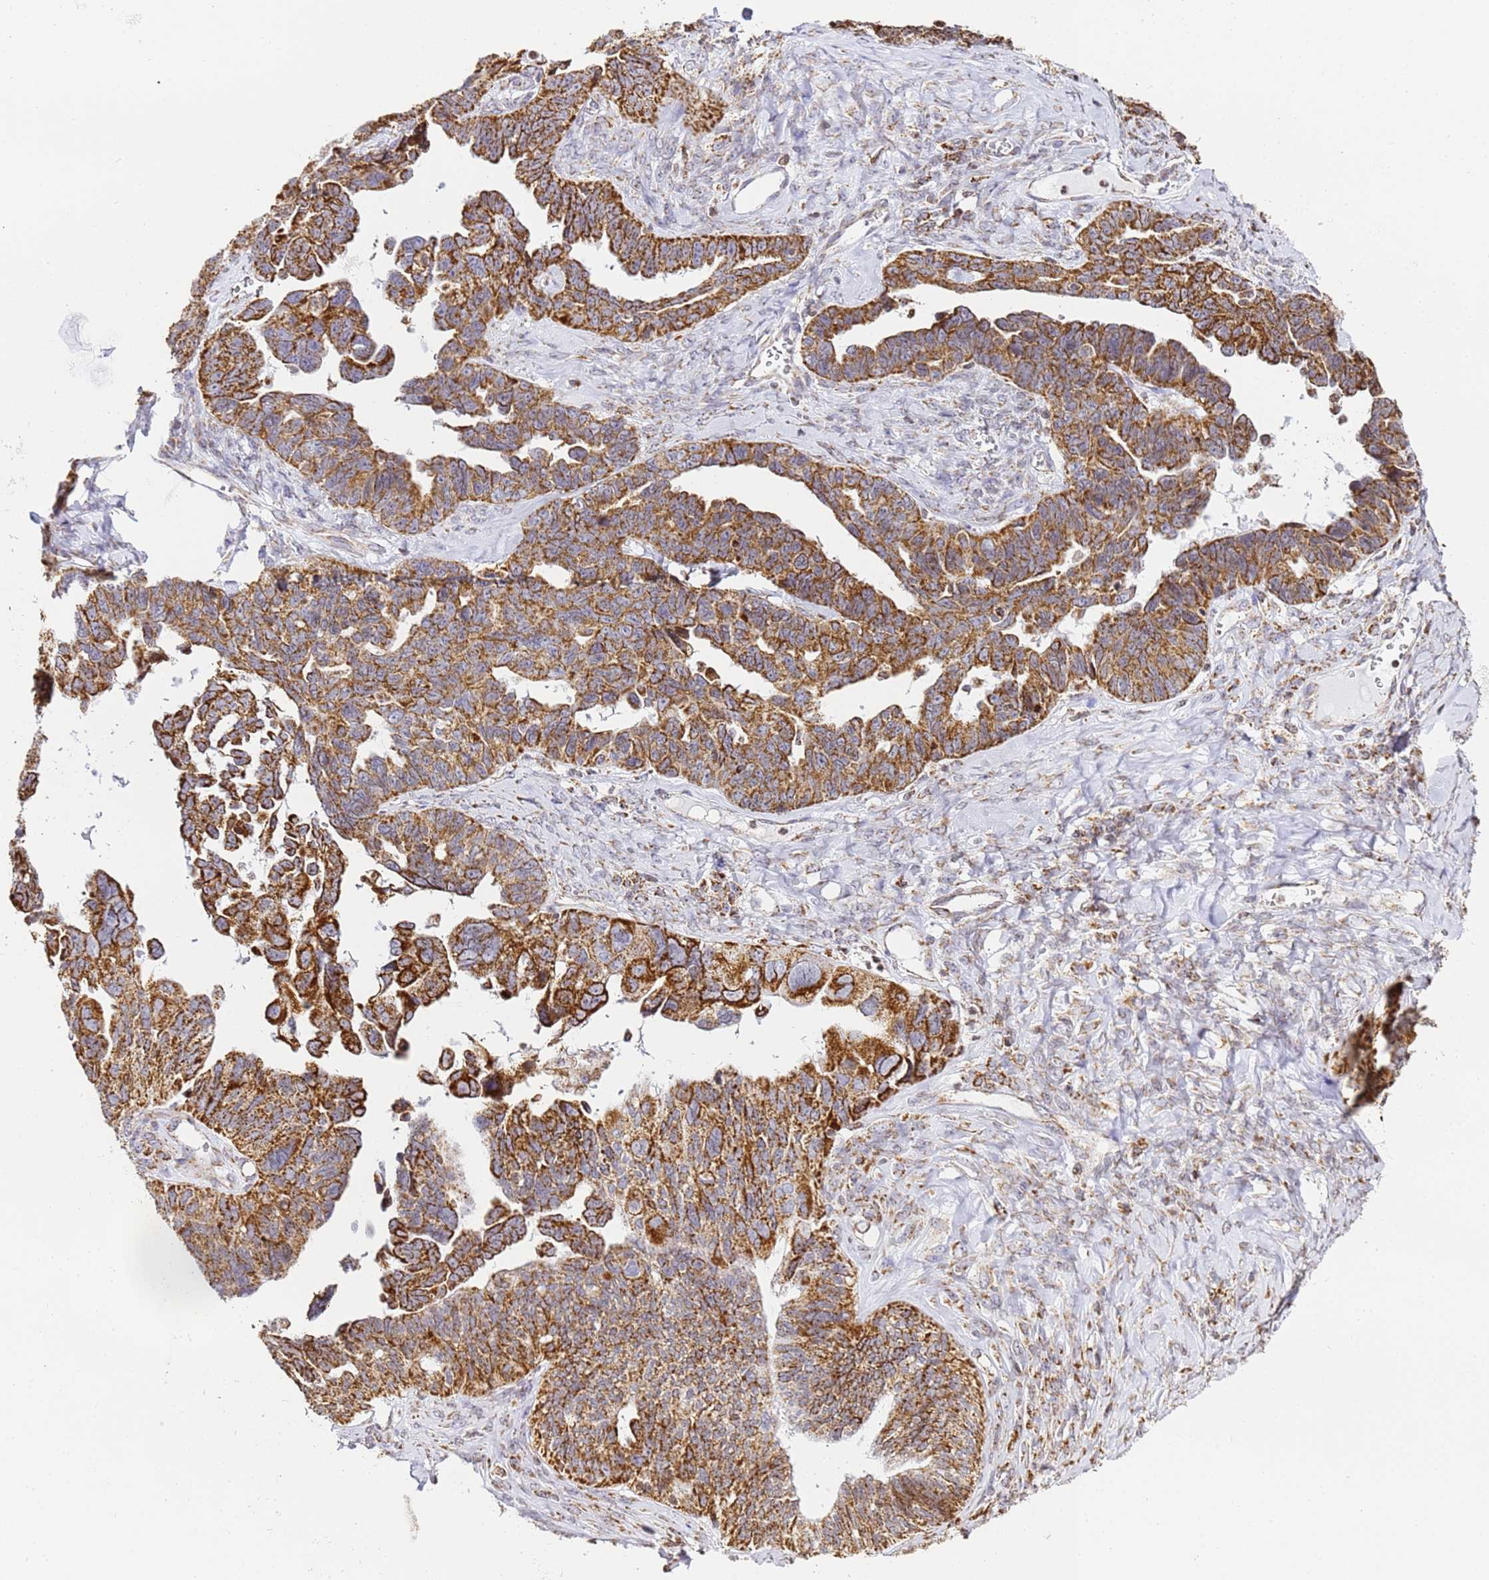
{"staining": {"intensity": "strong", "quantity": ">75%", "location": "cytoplasmic/membranous"}, "tissue": "ovarian cancer", "cell_type": "Tumor cells", "image_type": "cancer", "snomed": [{"axis": "morphology", "description": "Cystadenocarcinoma, serous, NOS"}, {"axis": "topography", "description": "Ovary"}], "caption": "Immunohistochemical staining of human ovarian cancer displays strong cytoplasmic/membranous protein staining in approximately >75% of tumor cells.", "gene": "HSPE1", "patient": {"sex": "female", "age": 79}}